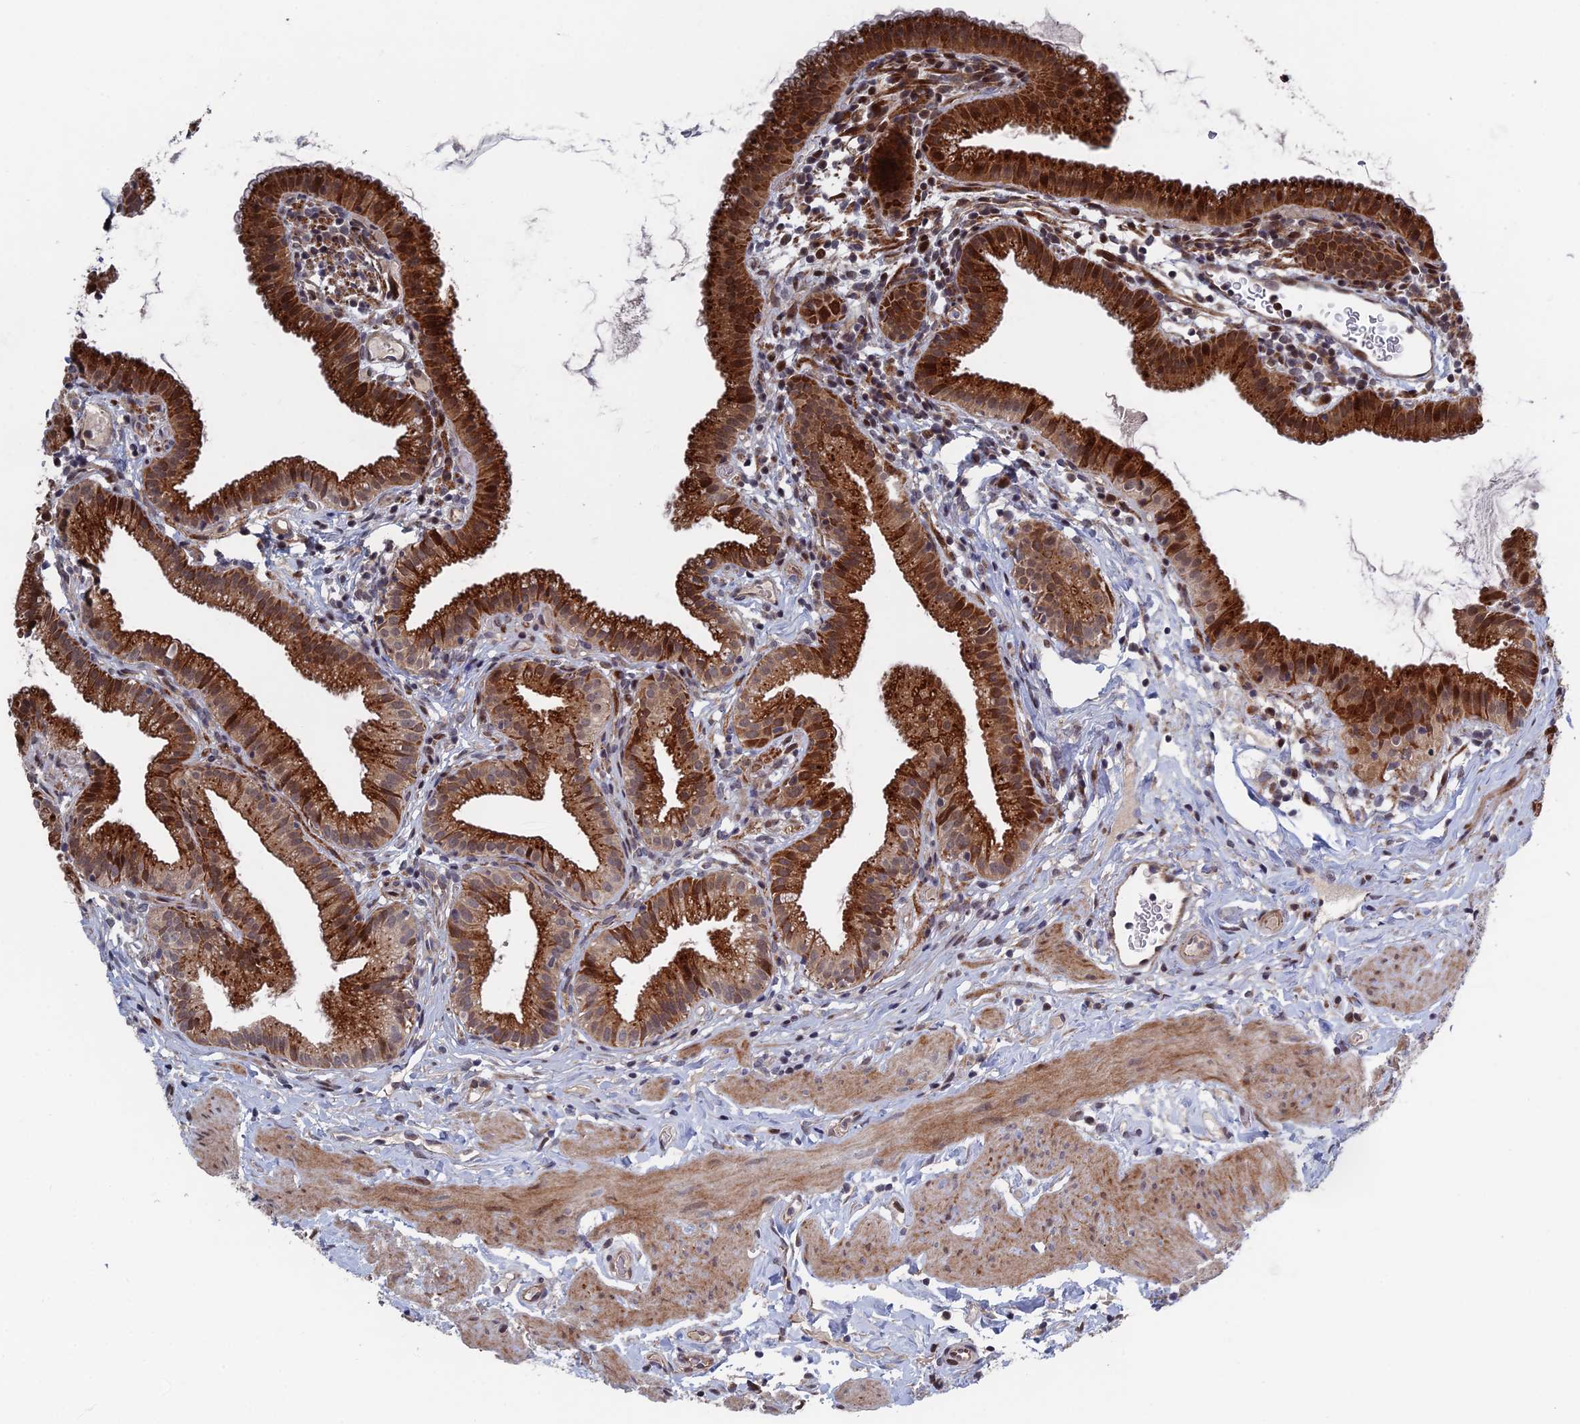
{"staining": {"intensity": "strong", "quantity": ">75%", "location": "cytoplasmic/membranous"}, "tissue": "gallbladder", "cell_type": "Glandular cells", "image_type": "normal", "snomed": [{"axis": "morphology", "description": "Normal tissue, NOS"}, {"axis": "topography", "description": "Gallbladder"}], "caption": "IHC histopathology image of benign gallbladder stained for a protein (brown), which displays high levels of strong cytoplasmic/membranous expression in approximately >75% of glandular cells.", "gene": "GTF2IRD1", "patient": {"sex": "female", "age": 46}}